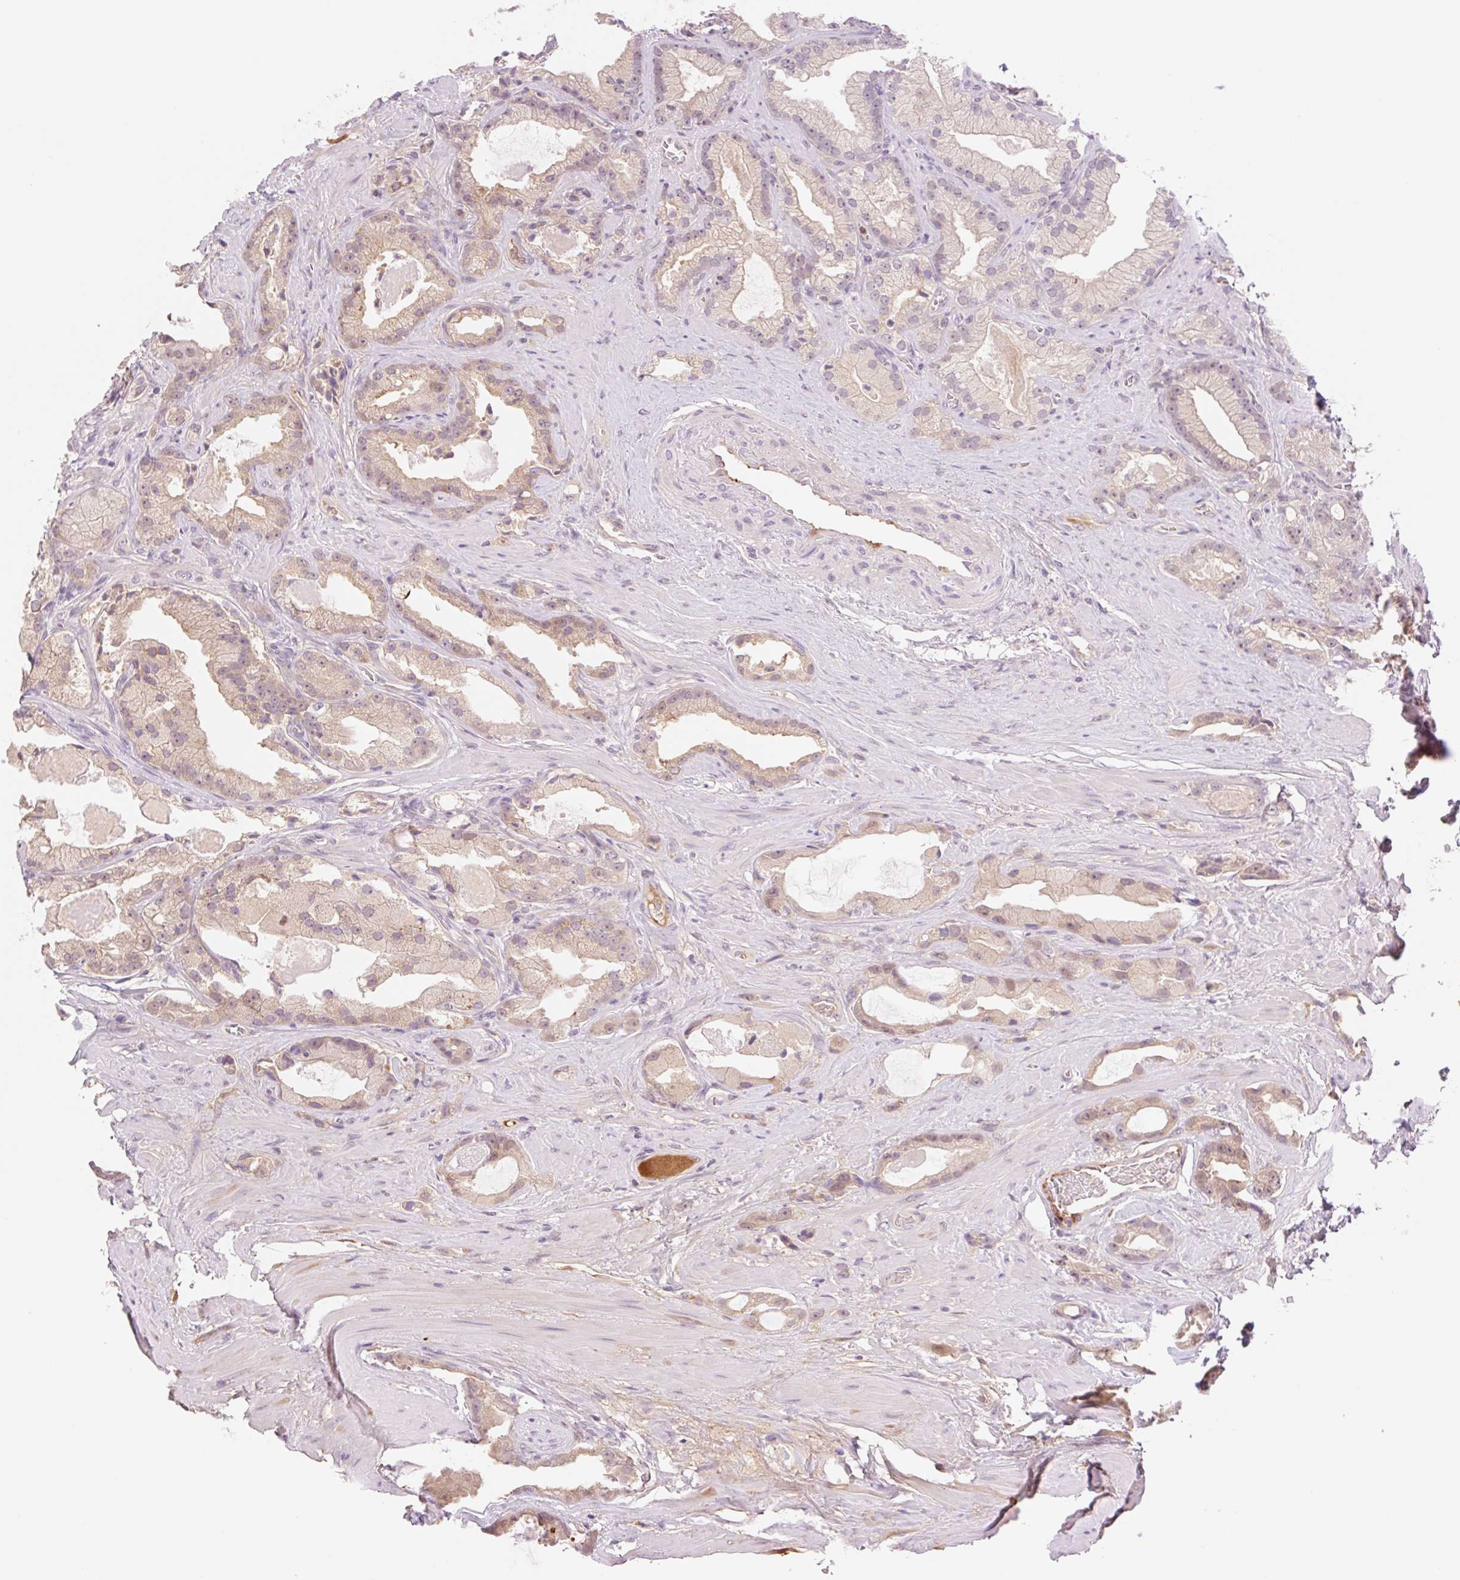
{"staining": {"intensity": "weak", "quantity": "25%-75%", "location": "cytoplasmic/membranous,nuclear"}, "tissue": "prostate cancer", "cell_type": "Tumor cells", "image_type": "cancer", "snomed": [{"axis": "morphology", "description": "Adenocarcinoma, High grade"}, {"axis": "topography", "description": "Prostate"}], "caption": "IHC image of adenocarcinoma (high-grade) (prostate) stained for a protein (brown), which exhibits low levels of weak cytoplasmic/membranous and nuclear positivity in about 25%-75% of tumor cells.", "gene": "HEBP1", "patient": {"sex": "male", "age": 68}}